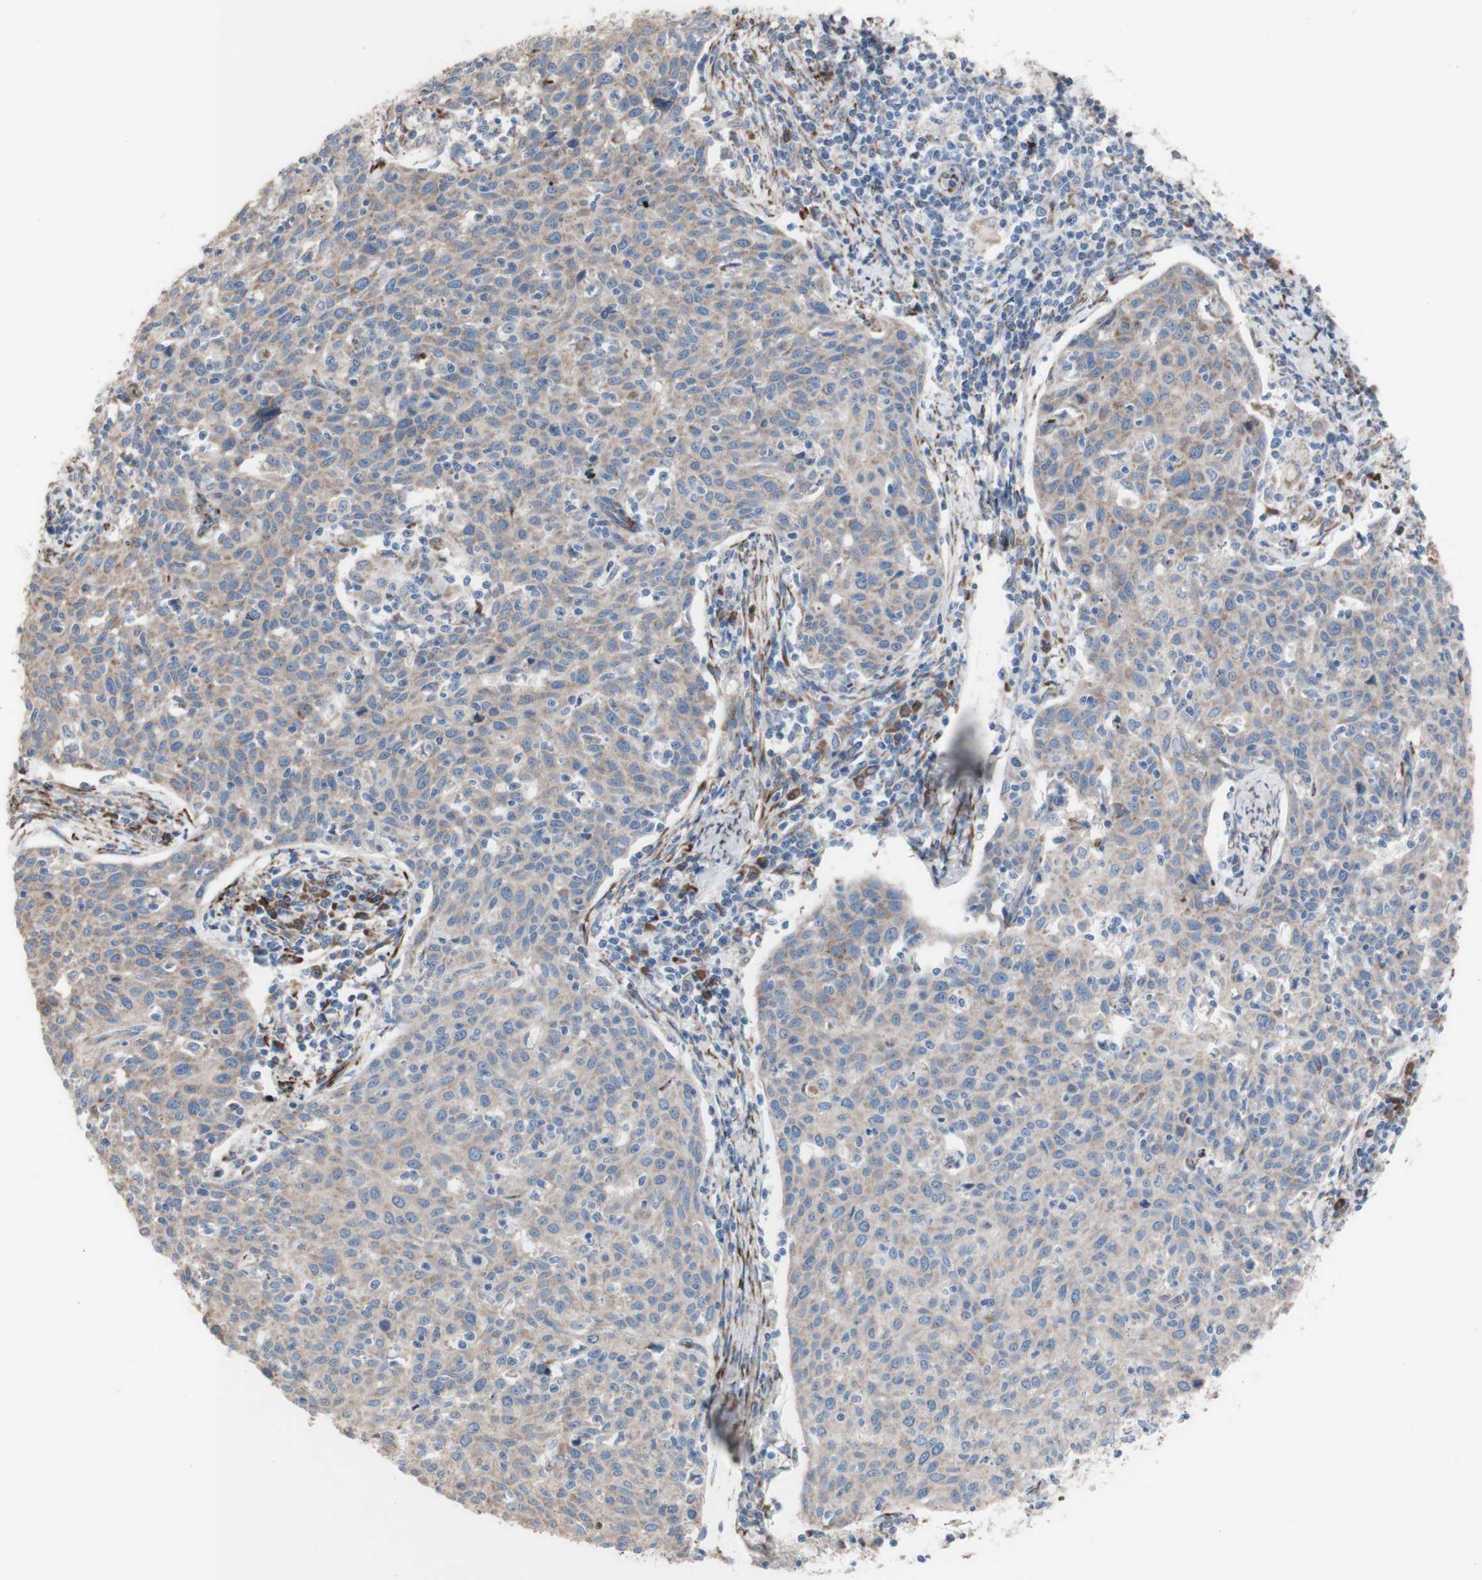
{"staining": {"intensity": "moderate", "quantity": ">75%", "location": "cytoplasmic/membranous"}, "tissue": "cervical cancer", "cell_type": "Tumor cells", "image_type": "cancer", "snomed": [{"axis": "morphology", "description": "Squamous cell carcinoma, NOS"}, {"axis": "topography", "description": "Cervix"}], "caption": "Protein expression analysis of human cervical squamous cell carcinoma reveals moderate cytoplasmic/membranous staining in about >75% of tumor cells.", "gene": "AGPAT5", "patient": {"sex": "female", "age": 38}}